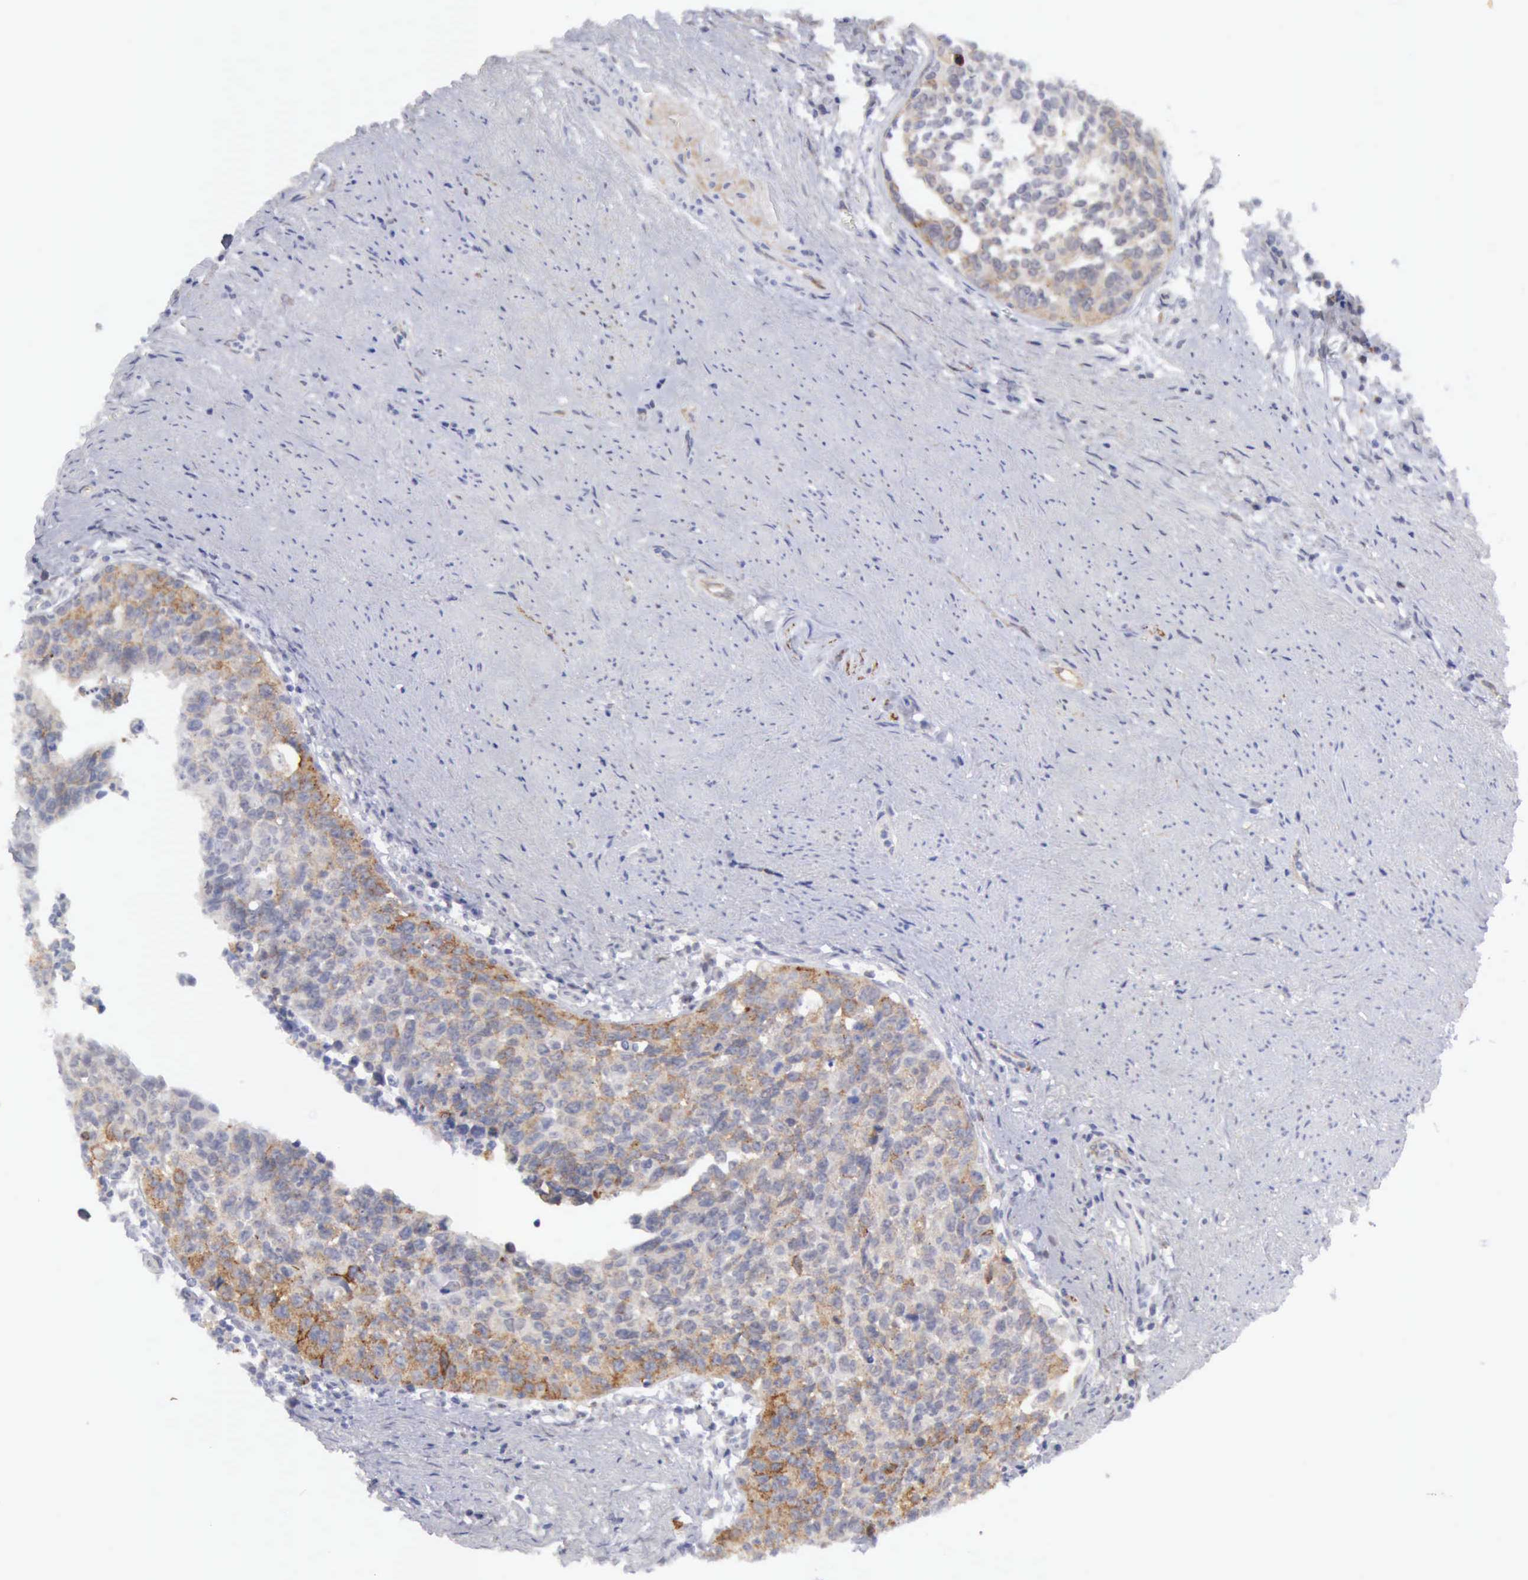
{"staining": {"intensity": "moderate", "quantity": "25%-75%", "location": "cytoplasmic/membranous"}, "tissue": "urothelial cancer", "cell_type": "Tumor cells", "image_type": "cancer", "snomed": [{"axis": "morphology", "description": "Urothelial carcinoma, High grade"}, {"axis": "topography", "description": "Urinary bladder"}], "caption": "The image displays a brown stain indicating the presence of a protein in the cytoplasmic/membranous of tumor cells in high-grade urothelial carcinoma.", "gene": "TFRC", "patient": {"sex": "male", "age": 81}}